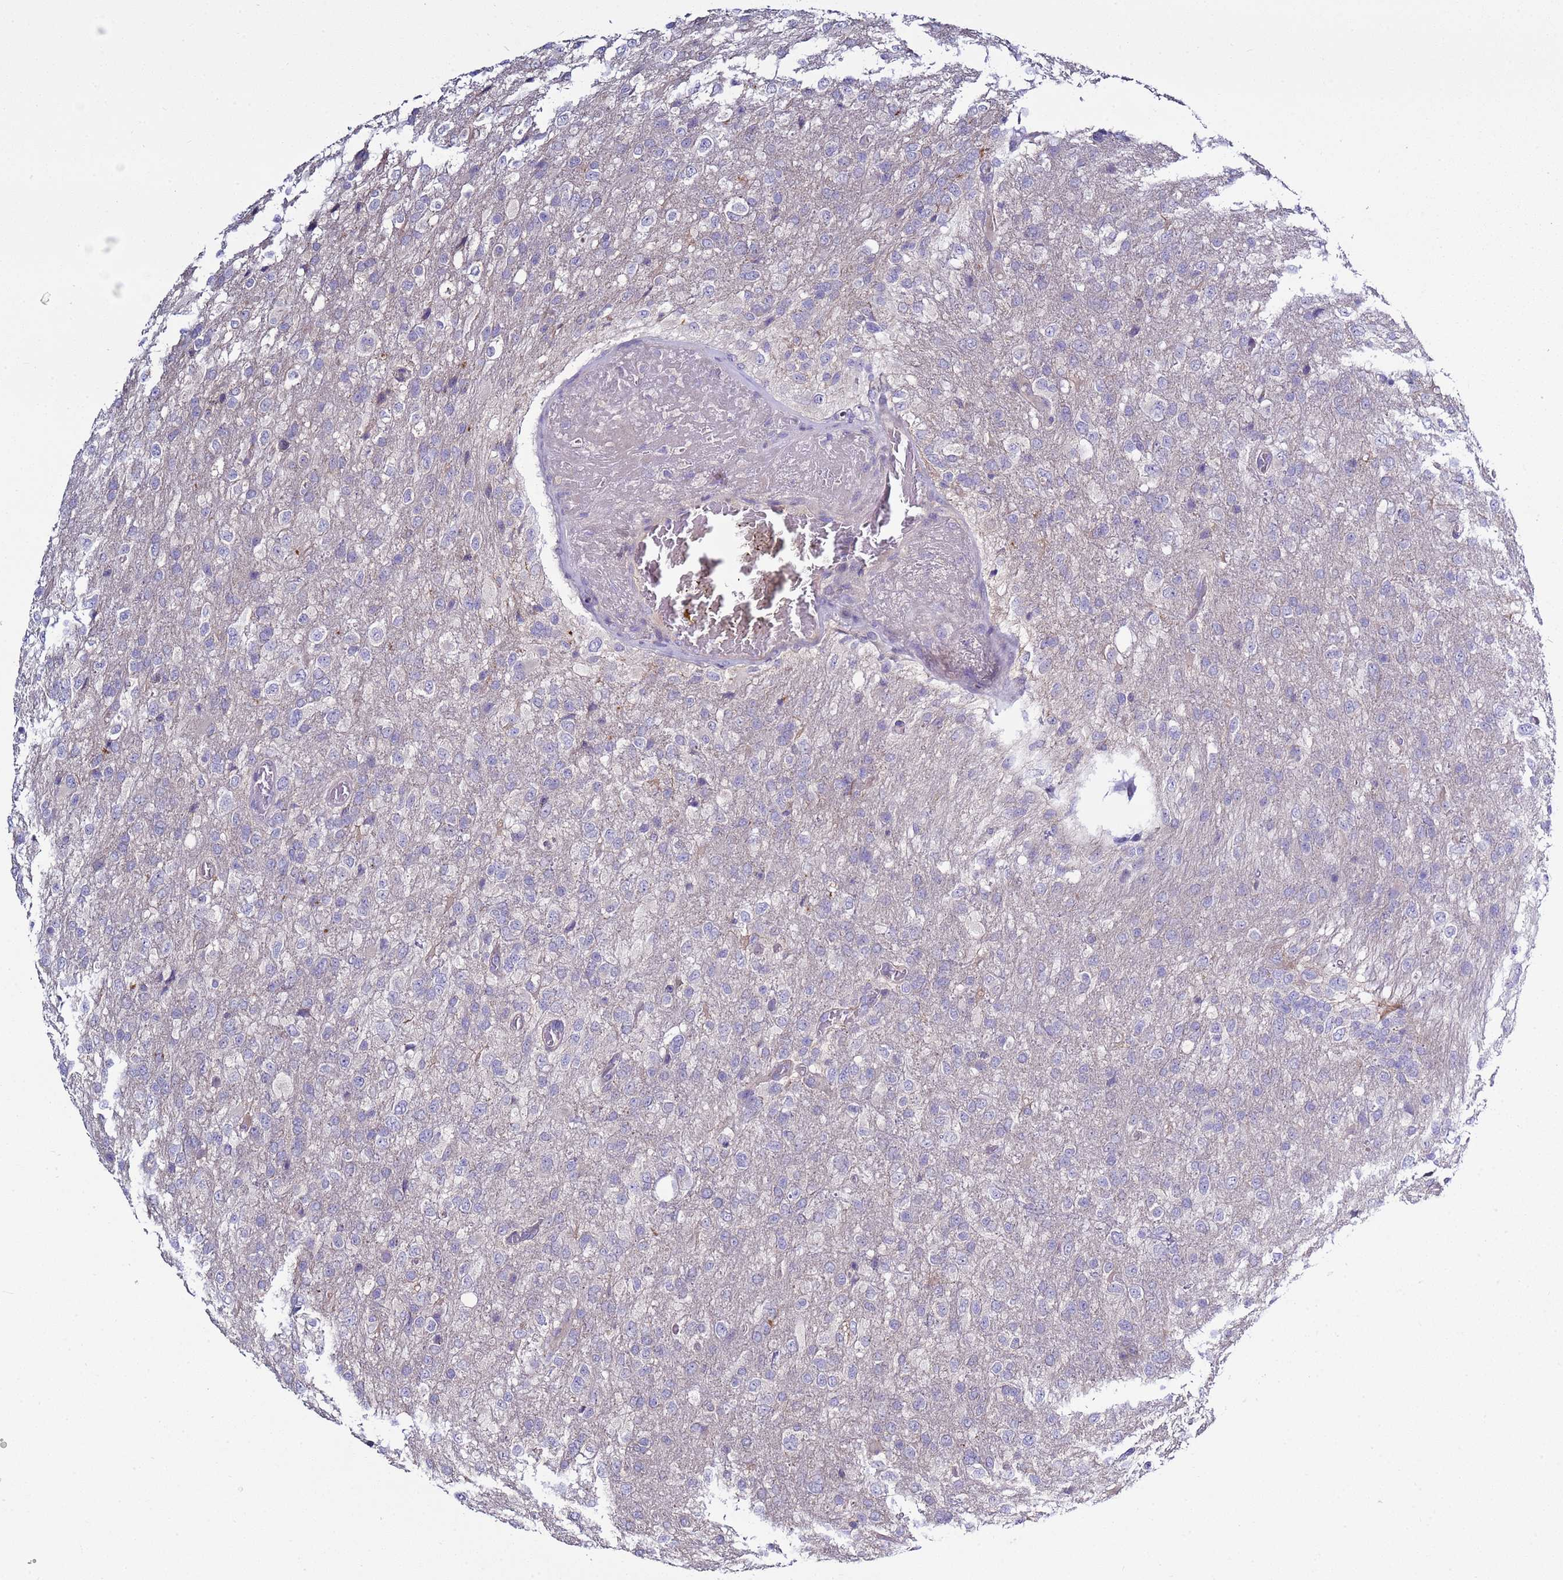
{"staining": {"intensity": "negative", "quantity": "none", "location": "none"}, "tissue": "glioma", "cell_type": "Tumor cells", "image_type": "cancer", "snomed": [{"axis": "morphology", "description": "Glioma, malignant, High grade"}, {"axis": "topography", "description": "Brain"}], "caption": "The immunohistochemistry photomicrograph has no significant expression in tumor cells of glioma tissue.", "gene": "RABL2B", "patient": {"sex": "female", "age": 74}}